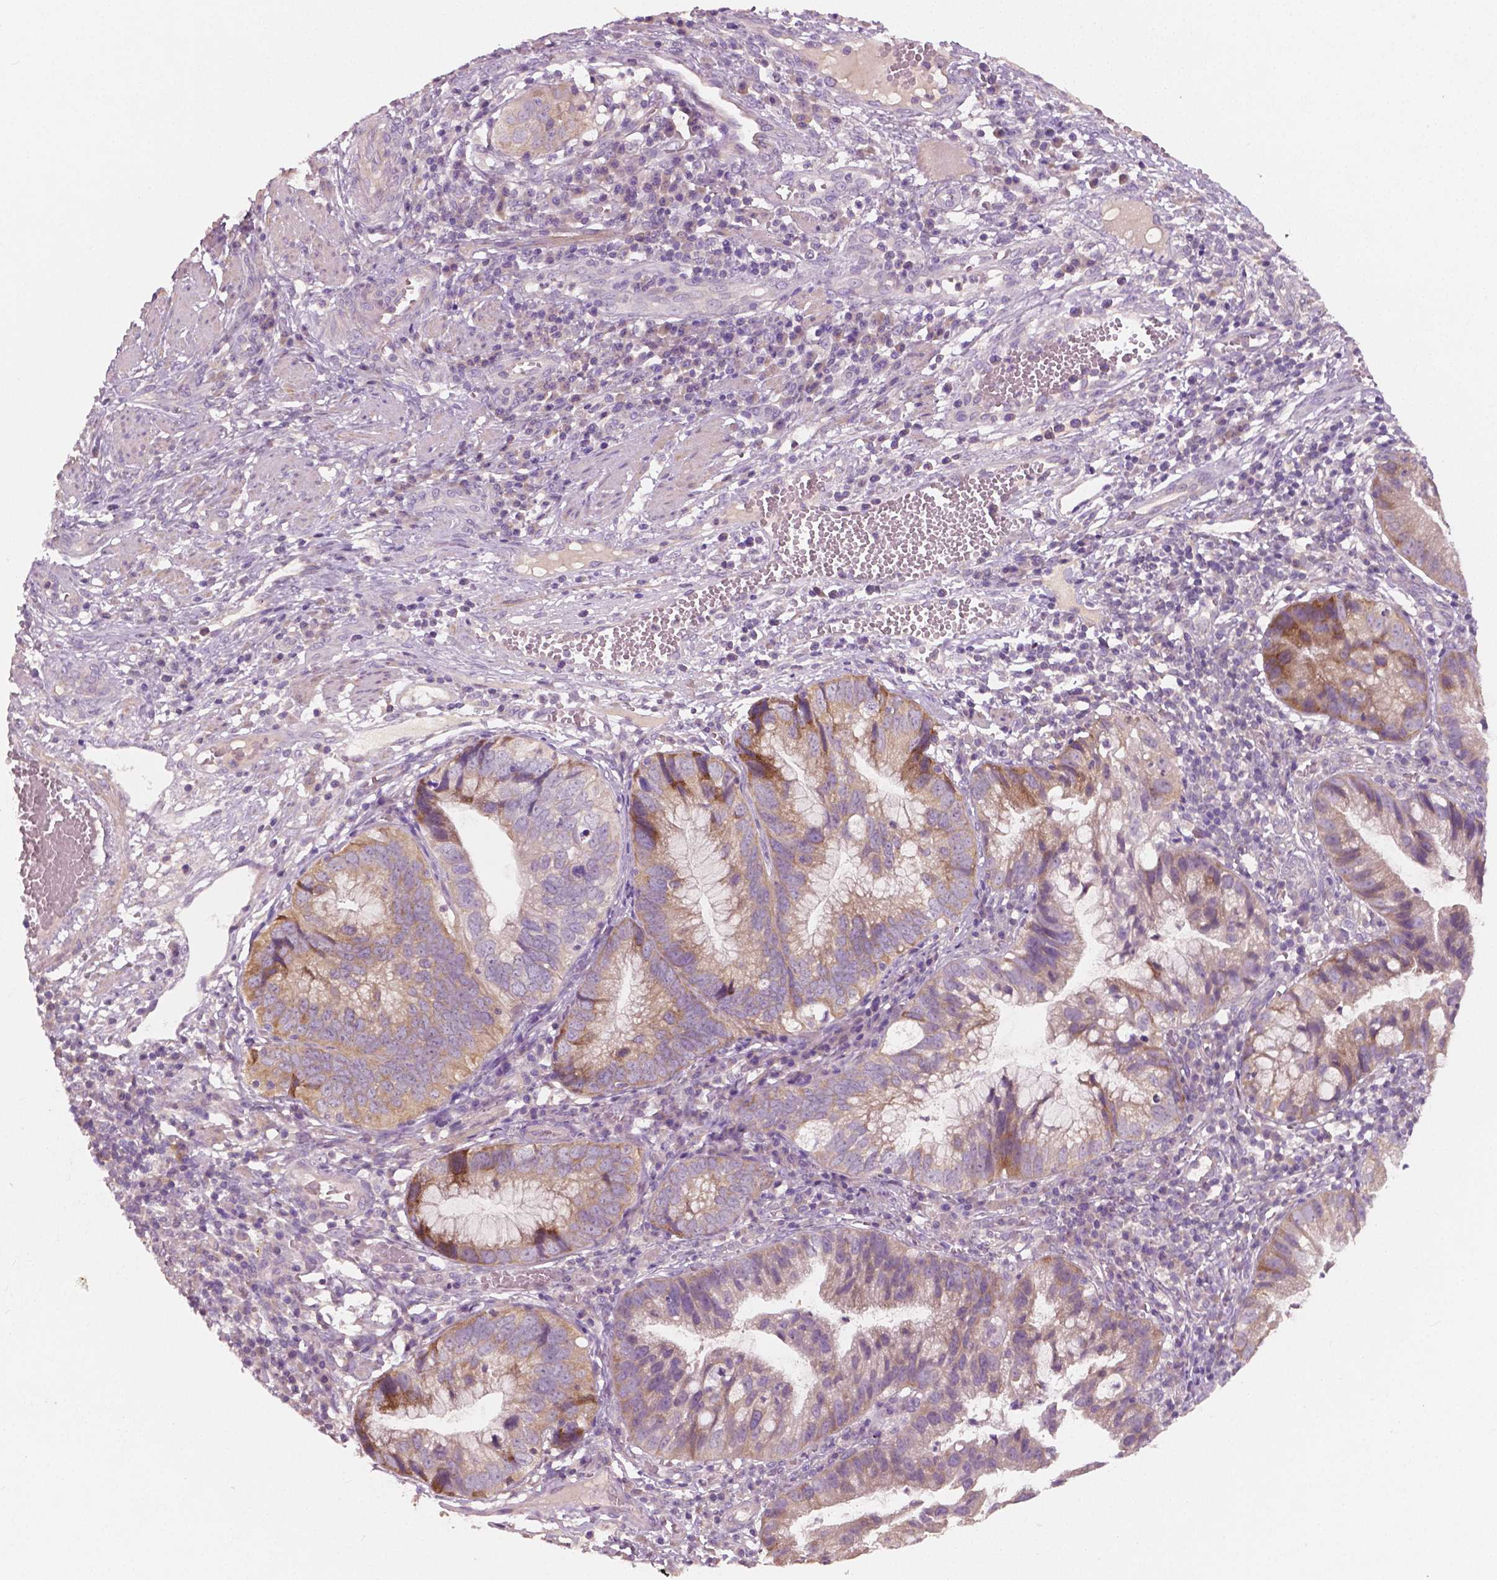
{"staining": {"intensity": "moderate", "quantity": "<25%", "location": "cytoplasmic/membranous"}, "tissue": "cervical cancer", "cell_type": "Tumor cells", "image_type": "cancer", "snomed": [{"axis": "morphology", "description": "Adenocarcinoma, NOS"}, {"axis": "topography", "description": "Cervix"}], "caption": "IHC of adenocarcinoma (cervical) displays low levels of moderate cytoplasmic/membranous positivity in approximately <25% of tumor cells.", "gene": "LSM14B", "patient": {"sex": "female", "age": 34}}